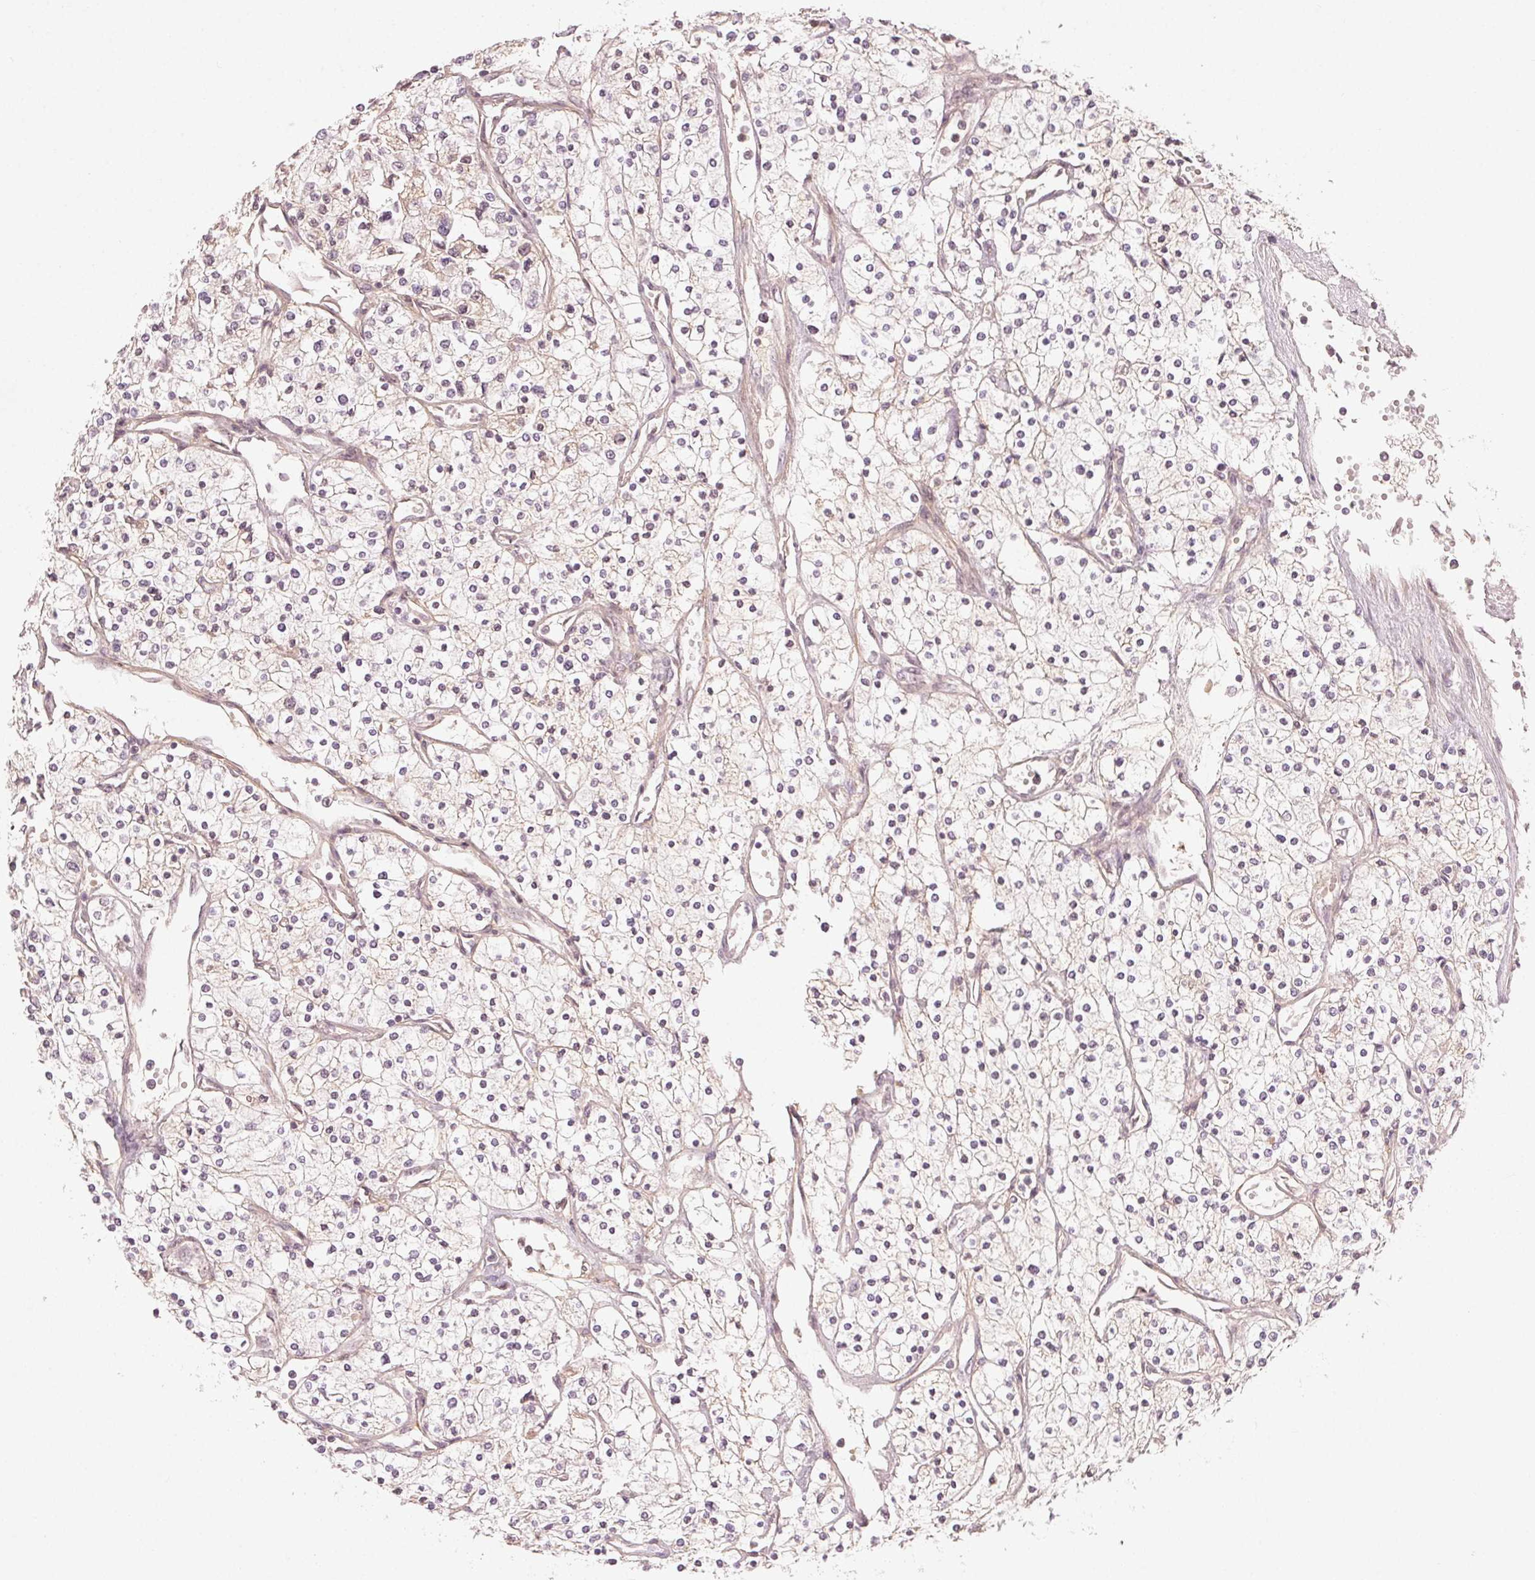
{"staining": {"intensity": "negative", "quantity": "none", "location": "none"}, "tissue": "renal cancer", "cell_type": "Tumor cells", "image_type": "cancer", "snomed": [{"axis": "morphology", "description": "Adenocarcinoma, NOS"}, {"axis": "topography", "description": "Kidney"}], "caption": "The immunohistochemistry histopathology image has no significant expression in tumor cells of renal adenocarcinoma tissue. (Stains: DAB IHC with hematoxylin counter stain, Microscopy: brightfield microscopy at high magnification).", "gene": "TUB", "patient": {"sex": "male", "age": 80}}